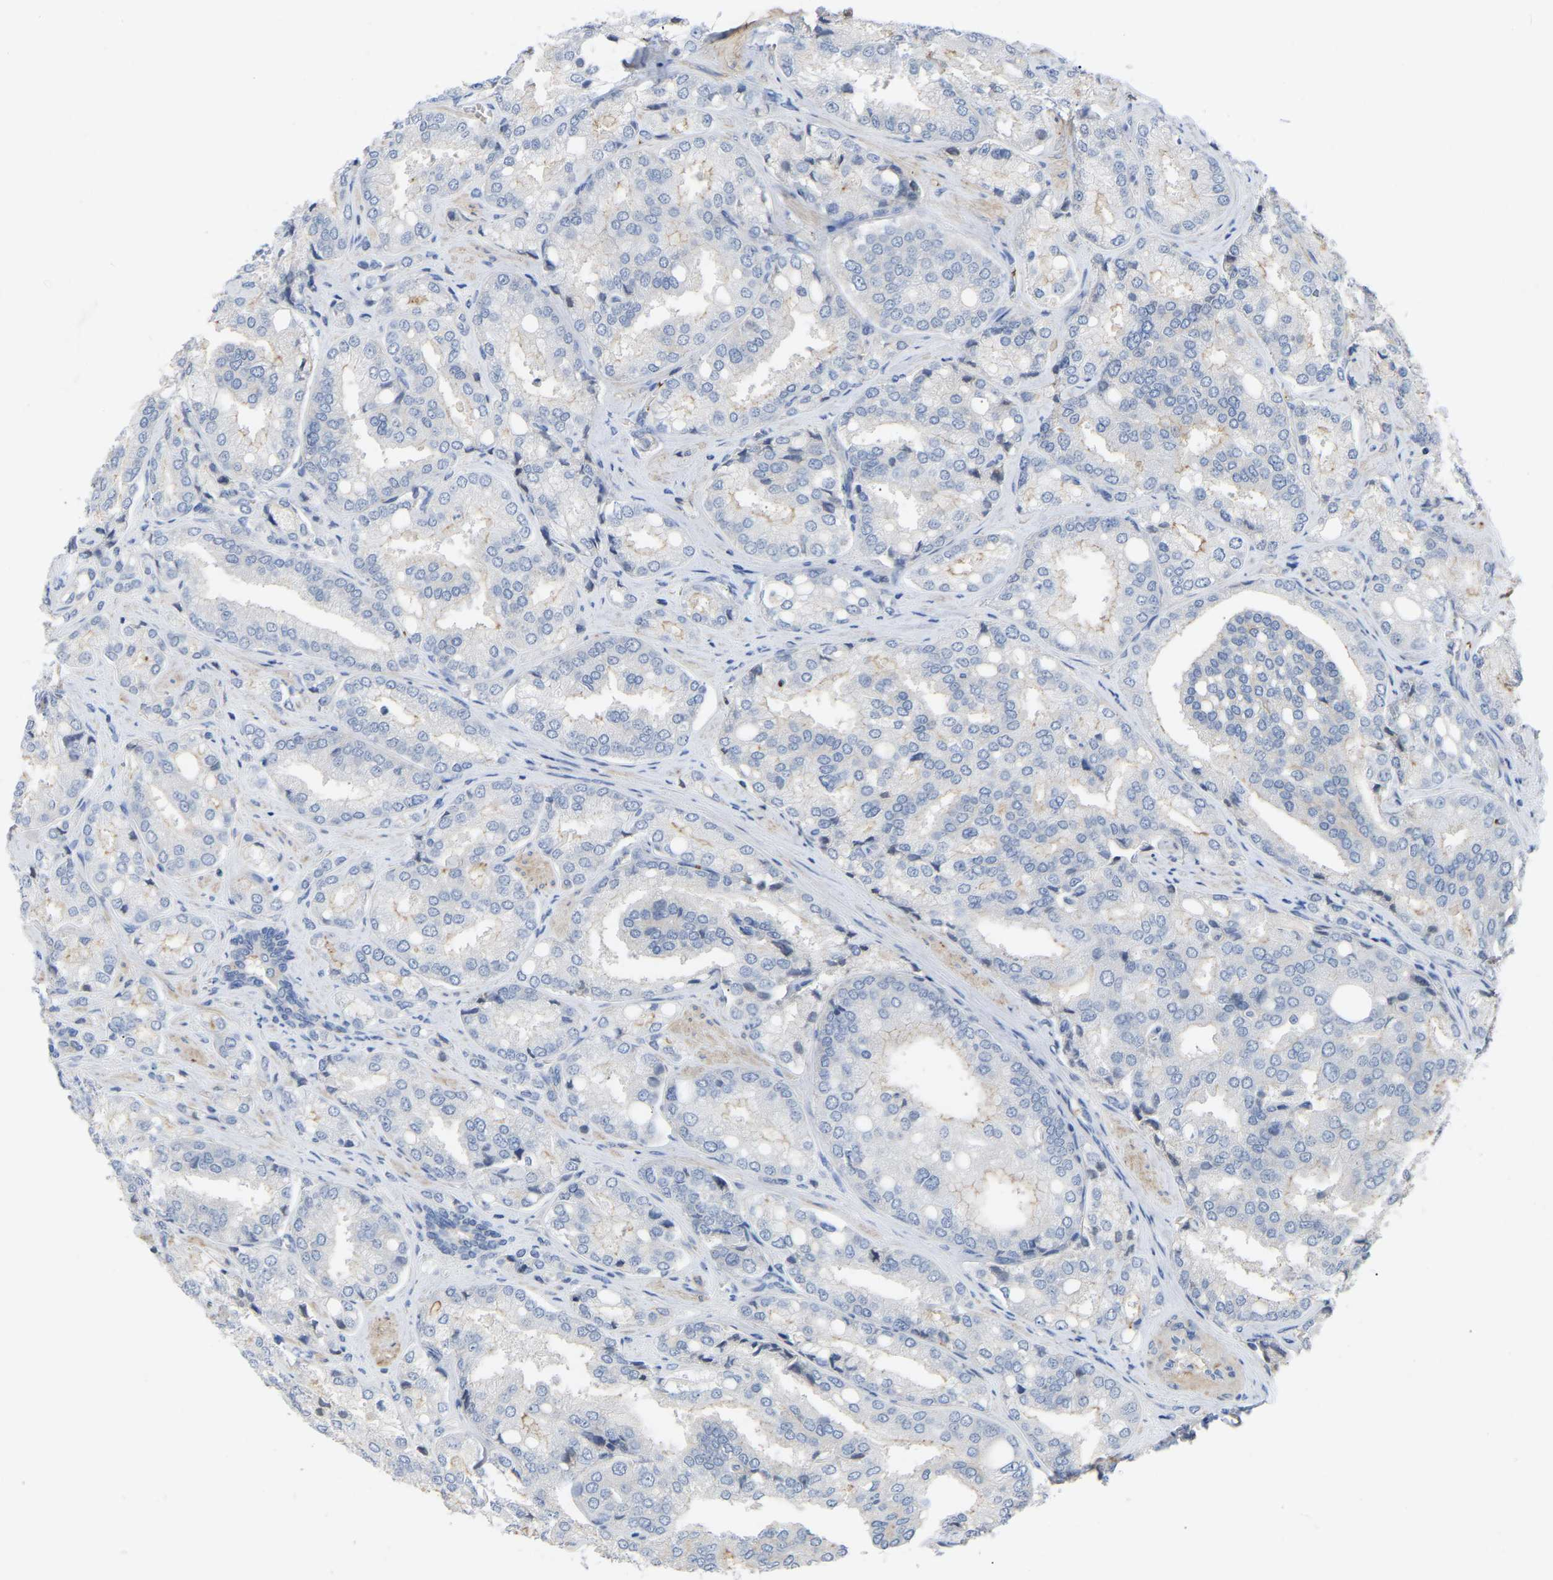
{"staining": {"intensity": "negative", "quantity": "none", "location": "none"}, "tissue": "prostate cancer", "cell_type": "Tumor cells", "image_type": "cancer", "snomed": [{"axis": "morphology", "description": "Adenocarcinoma, High grade"}, {"axis": "topography", "description": "Prostate"}], "caption": "The image shows no staining of tumor cells in prostate cancer (adenocarcinoma (high-grade)).", "gene": "ZNF449", "patient": {"sex": "male", "age": 50}}